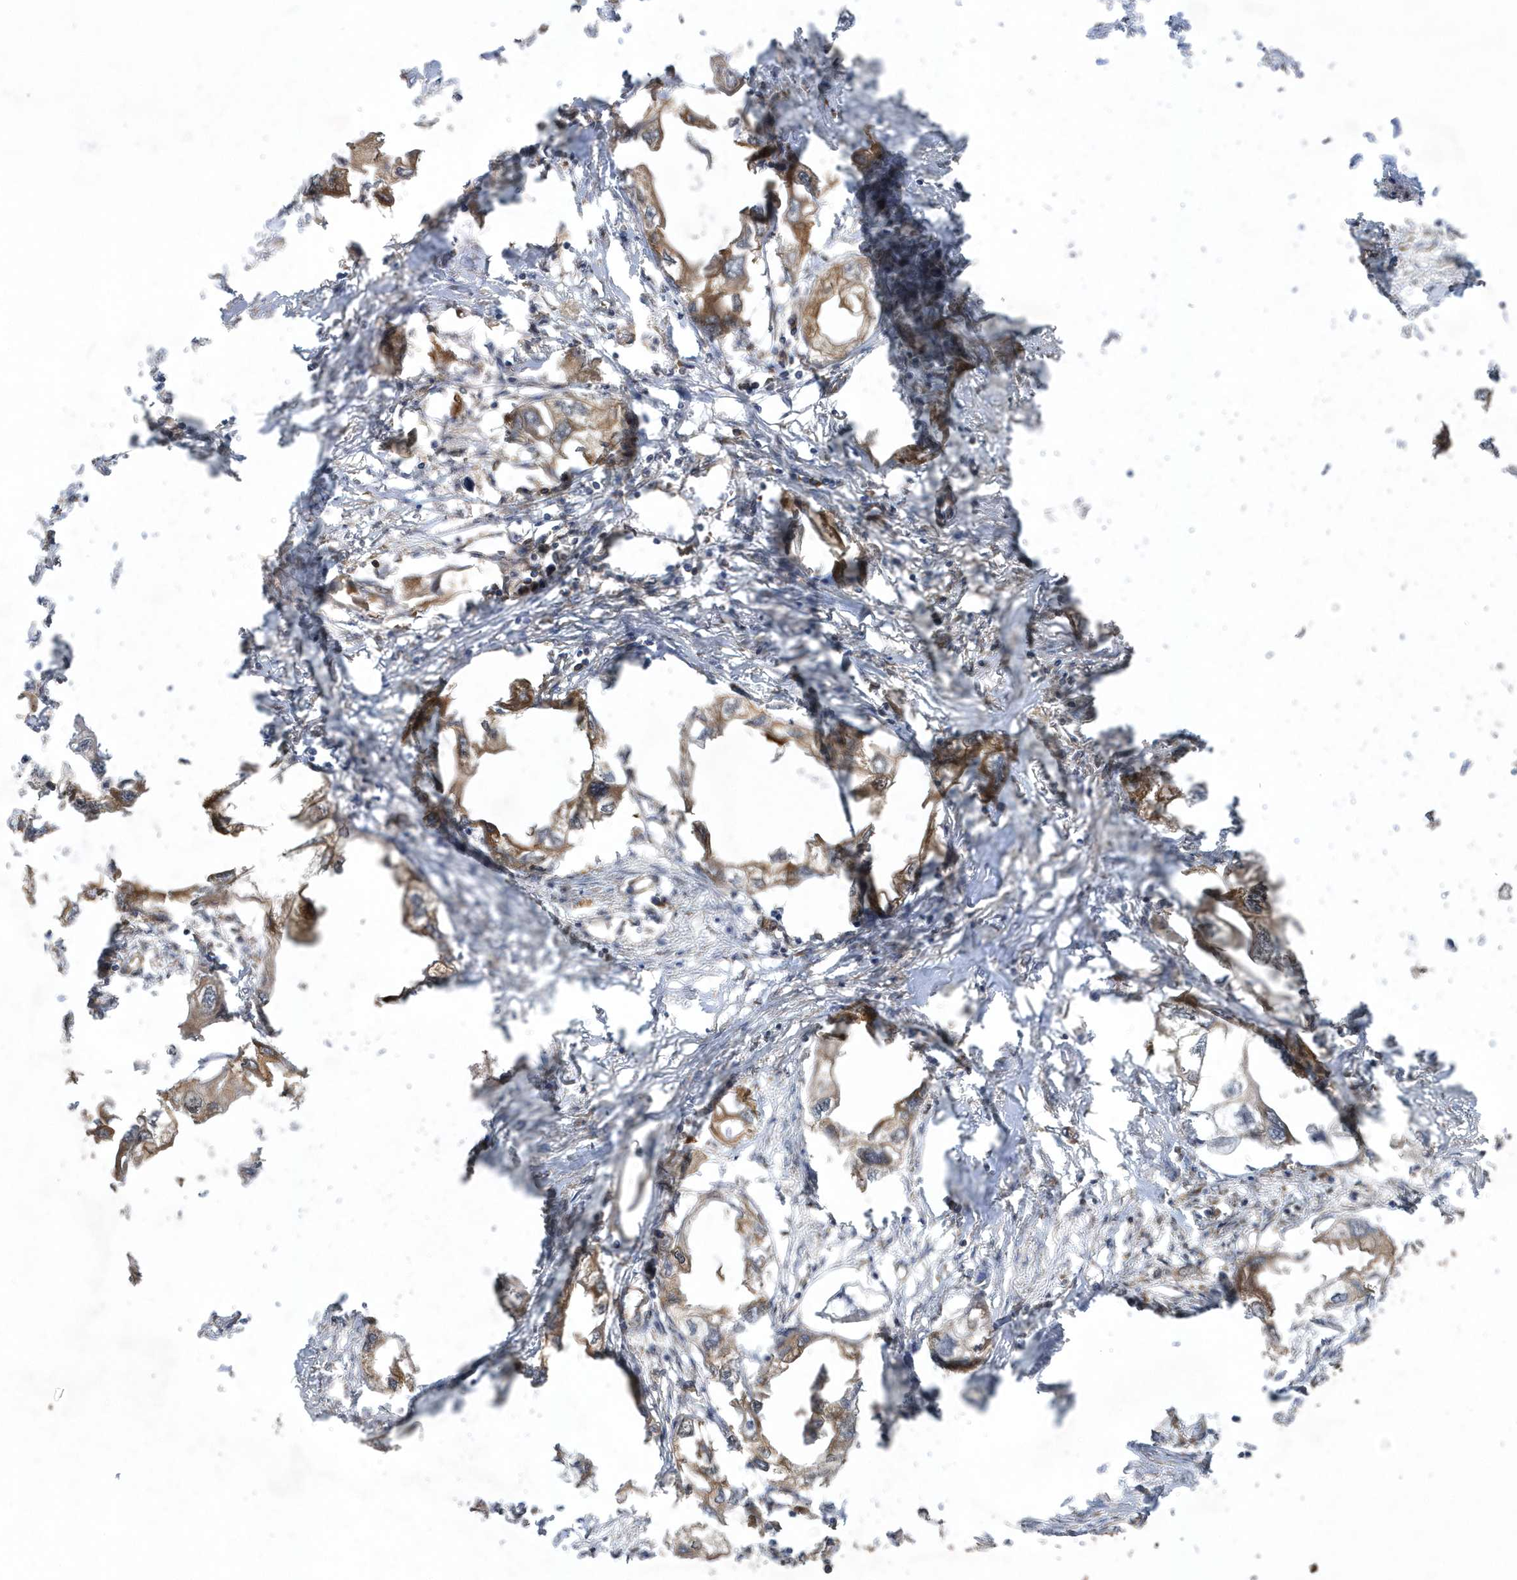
{"staining": {"intensity": "moderate", "quantity": ">75%", "location": "cytoplasmic/membranous"}, "tissue": "endometrial cancer", "cell_type": "Tumor cells", "image_type": "cancer", "snomed": [{"axis": "morphology", "description": "Adenocarcinoma, NOS"}, {"axis": "morphology", "description": "Adenocarcinoma, metastatic, NOS"}, {"axis": "topography", "description": "Adipose tissue"}, {"axis": "topography", "description": "Endometrium"}], "caption": "Immunohistochemistry (IHC) micrograph of adenocarcinoma (endometrial) stained for a protein (brown), which shows medium levels of moderate cytoplasmic/membranous expression in approximately >75% of tumor cells.", "gene": "PAICS", "patient": {"sex": "female", "age": 67}}